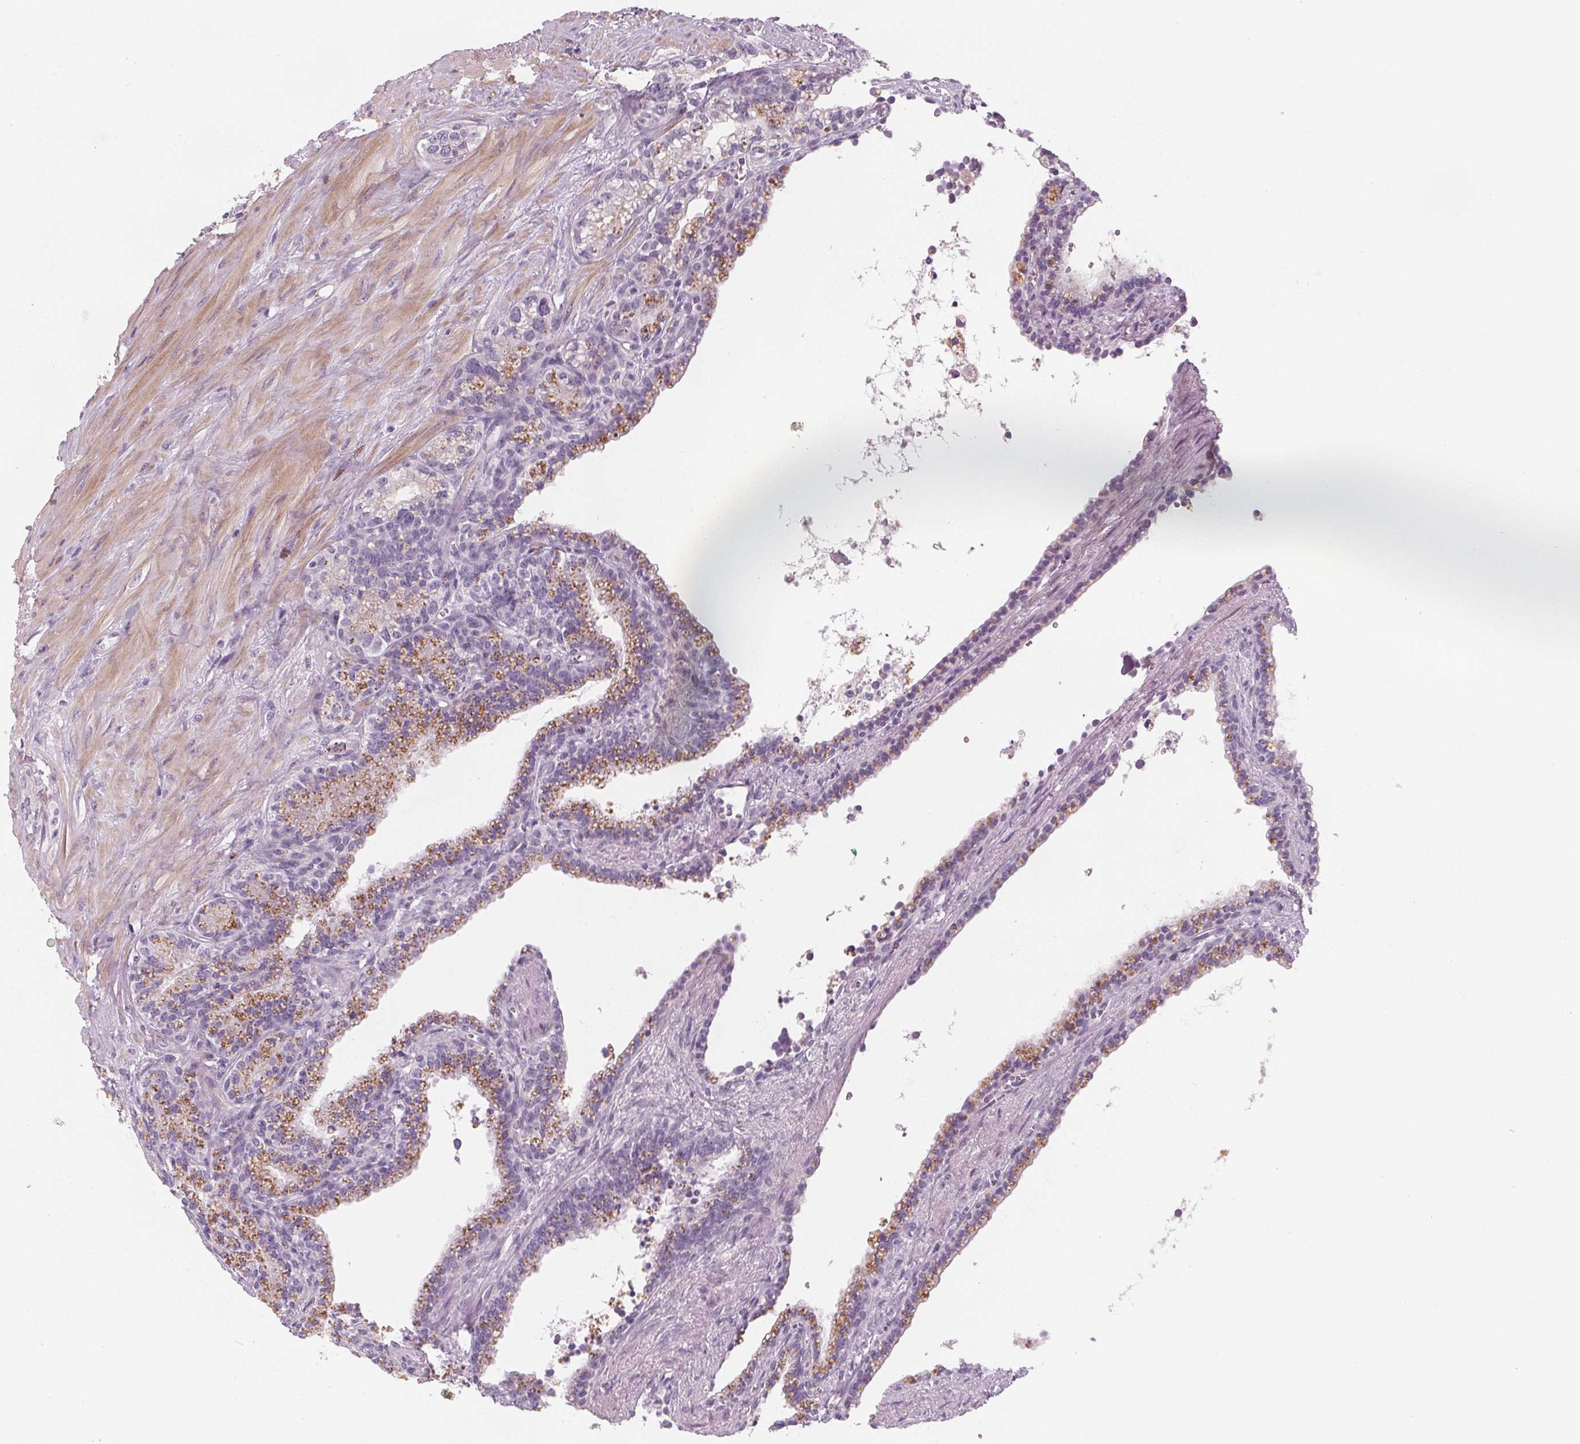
{"staining": {"intensity": "moderate", "quantity": "<25%", "location": "cytoplasmic/membranous"}, "tissue": "seminal vesicle", "cell_type": "Glandular cells", "image_type": "normal", "snomed": [{"axis": "morphology", "description": "Normal tissue, NOS"}, {"axis": "morphology", "description": "Urothelial carcinoma, NOS"}, {"axis": "topography", "description": "Urinary bladder"}, {"axis": "topography", "description": "Seminal veicle"}], "caption": "DAB immunohistochemical staining of unremarkable seminal vesicle demonstrates moderate cytoplasmic/membranous protein positivity in approximately <25% of glandular cells.", "gene": "SLC5A12", "patient": {"sex": "male", "age": 76}}